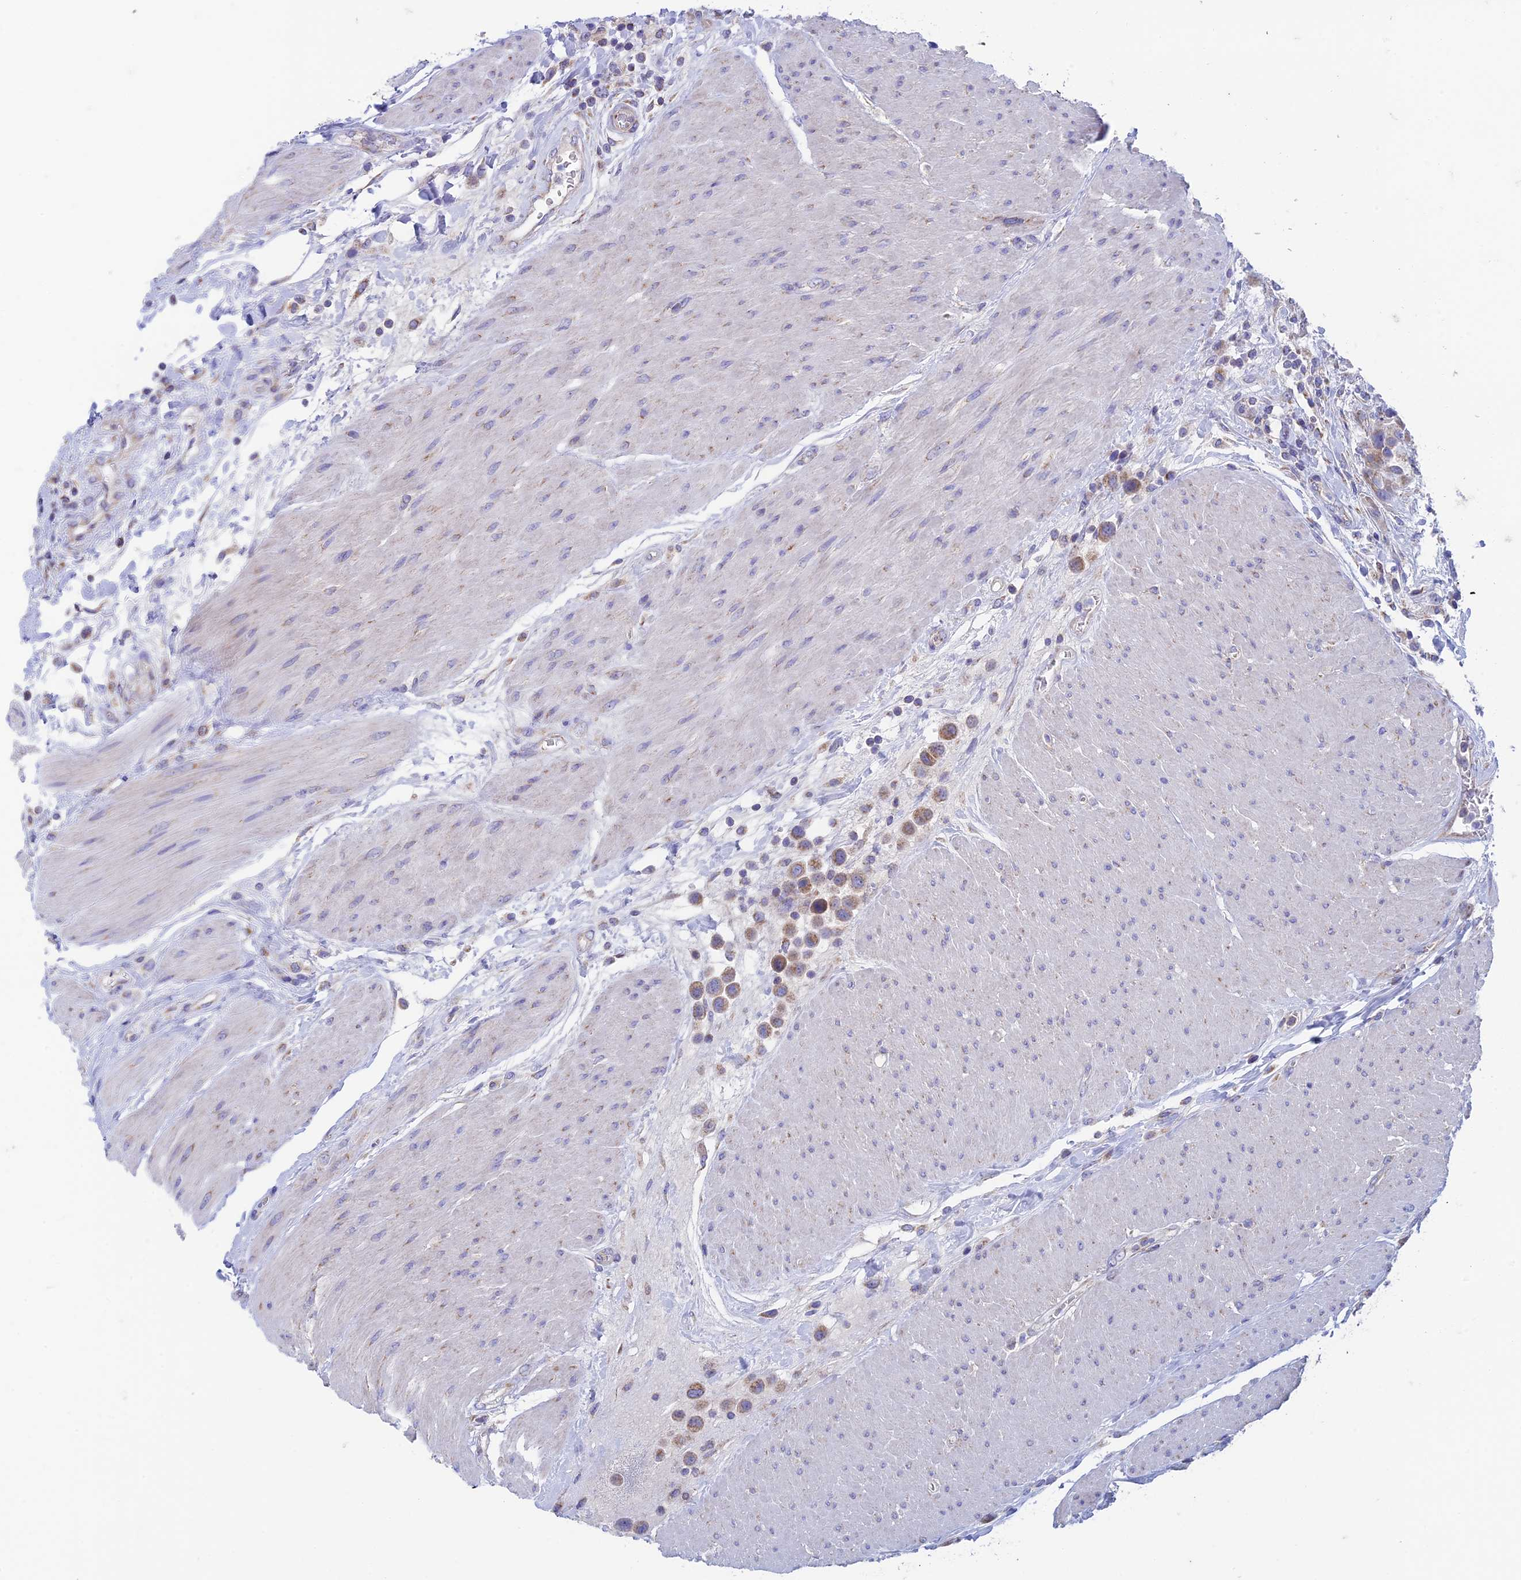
{"staining": {"intensity": "moderate", "quantity": "<25%", "location": "cytoplasmic/membranous"}, "tissue": "urothelial cancer", "cell_type": "Tumor cells", "image_type": "cancer", "snomed": [{"axis": "morphology", "description": "Urothelial carcinoma, High grade"}, {"axis": "topography", "description": "Urinary bladder"}], "caption": "DAB immunohistochemical staining of human urothelial cancer displays moderate cytoplasmic/membranous protein staining in about <25% of tumor cells. (IHC, brightfield microscopy, high magnification).", "gene": "ZNF181", "patient": {"sex": "male", "age": 50}}